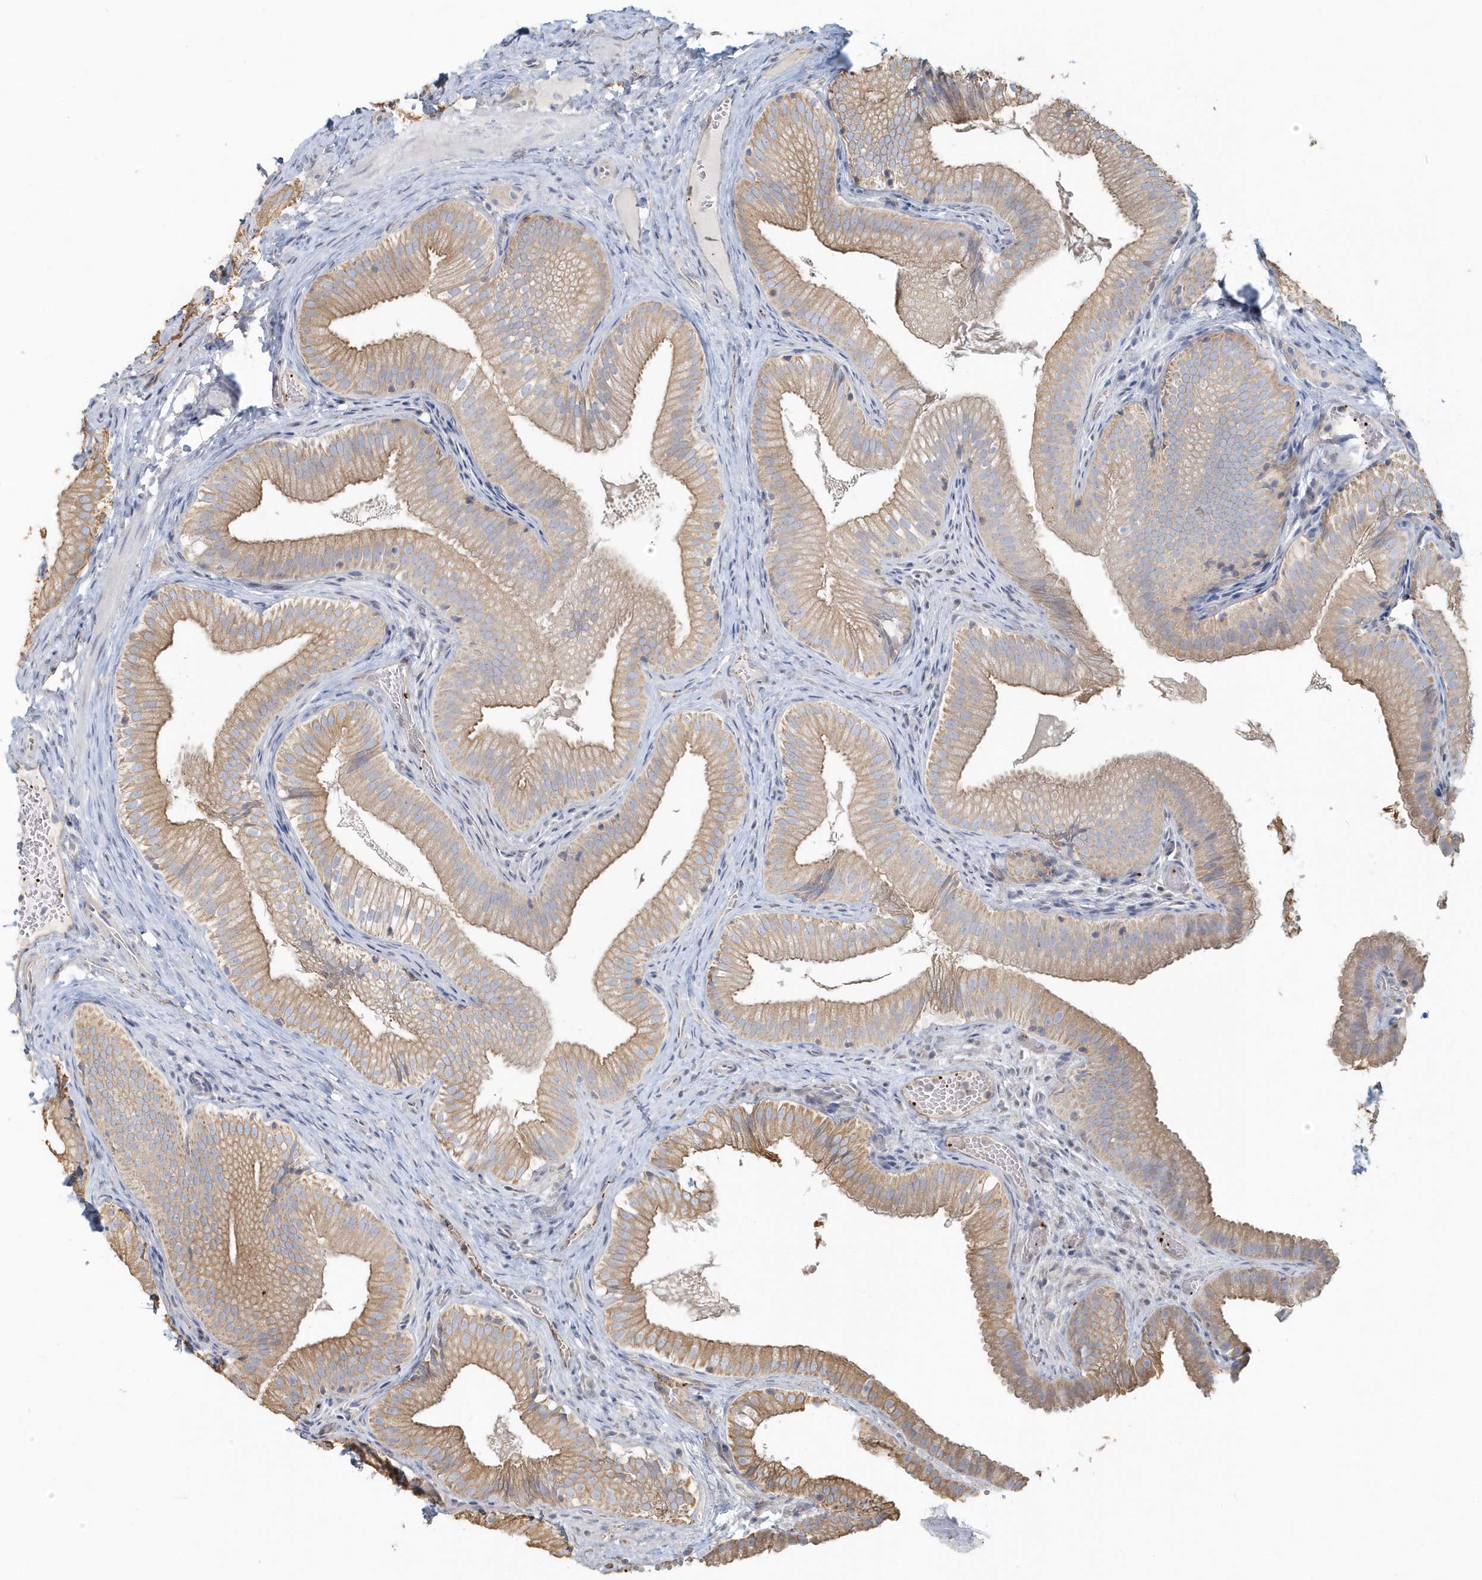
{"staining": {"intensity": "moderate", "quantity": ">75%", "location": "cytoplasmic/membranous"}, "tissue": "gallbladder", "cell_type": "Glandular cells", "image_type": "normal", "snomed": [{"axis": "morphology", "description": "Normal tissue, NOS"}, {"axis": "topography", "description": "Gallbladder"}], "caption": "Protein staining exhibits moderate cytoplasmic/membranous staining in about >75% of glandular cells in benign gallbladder.", "gene": "MMRN1", "patient": {"sex": "female", "age": 30}}